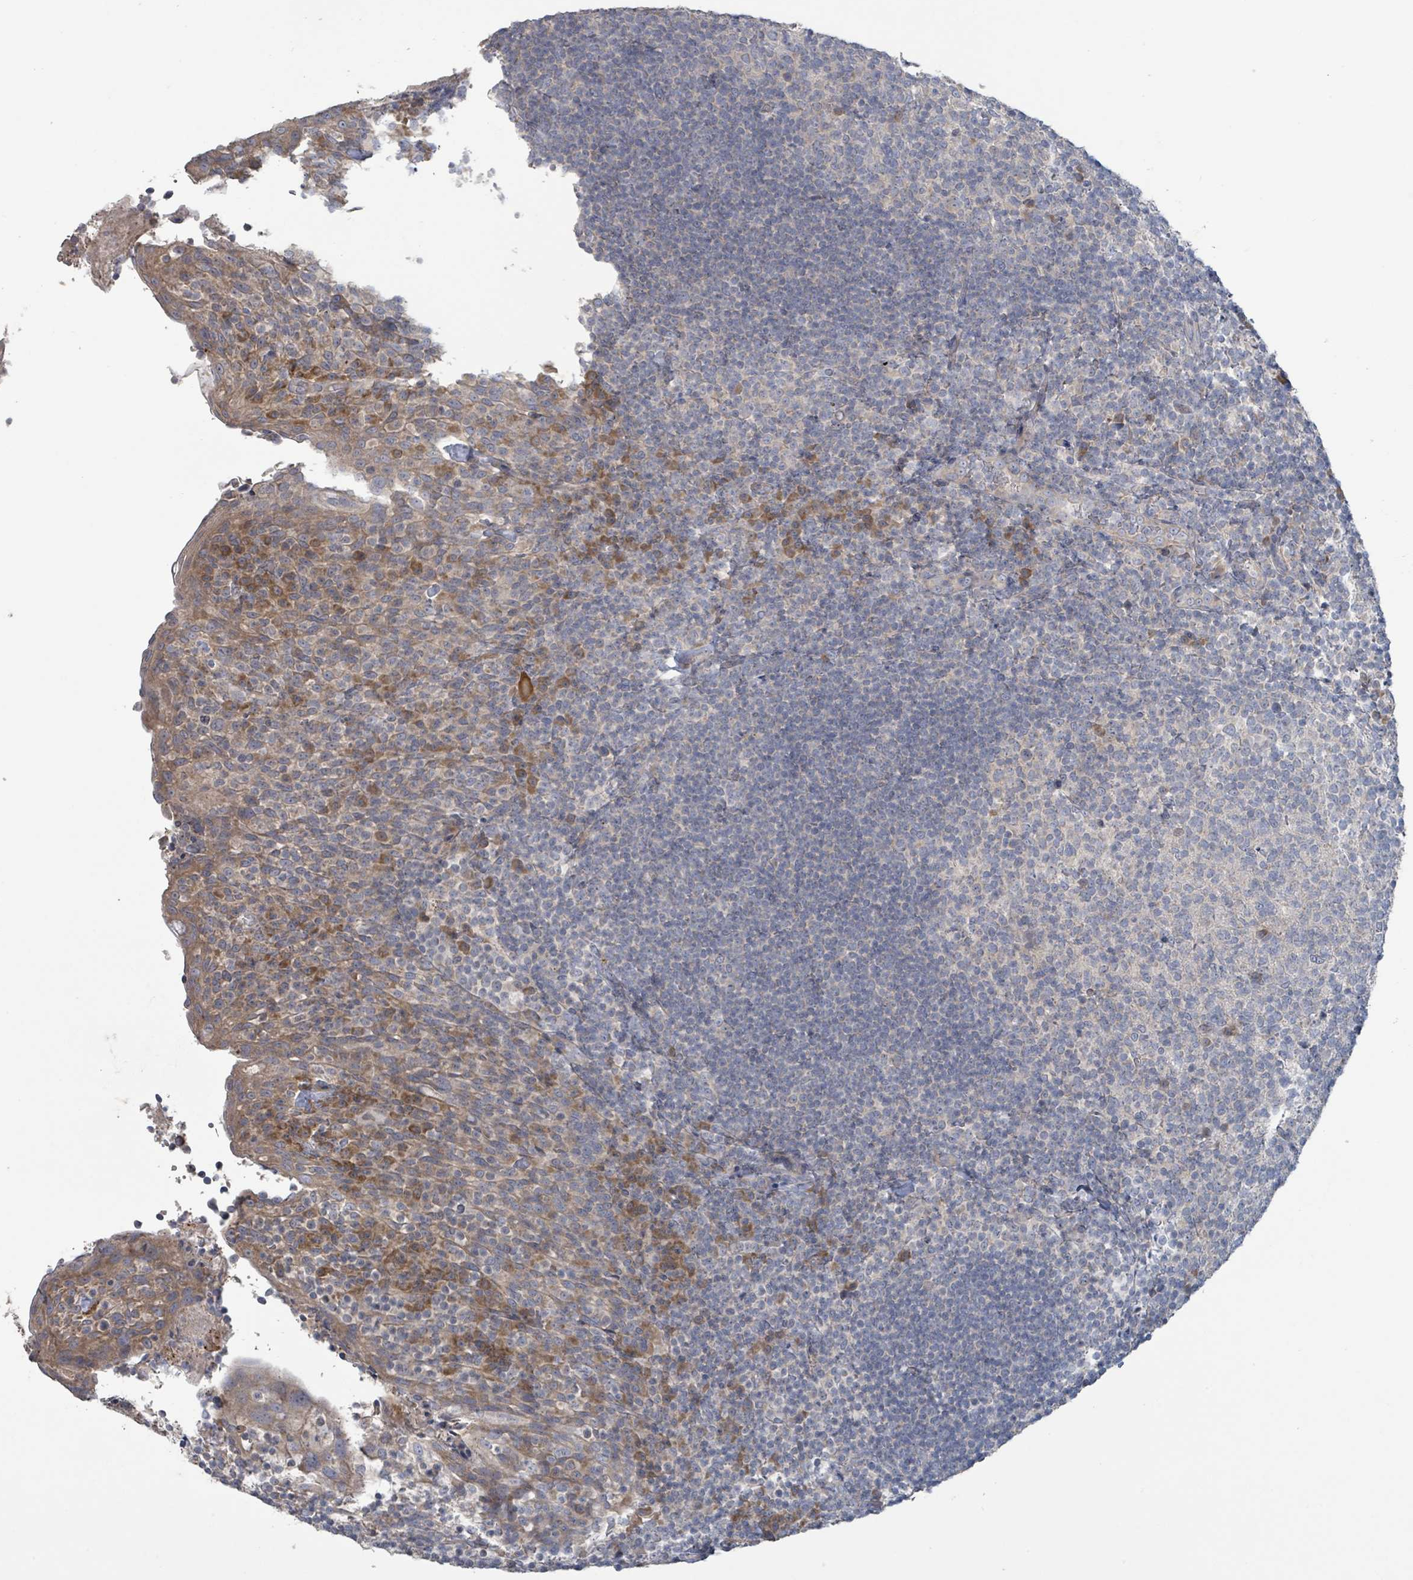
{"staining": {"intensity": "weak", "quantity": "25%-75%", "location": "cytoplasmic/membranous"}, "tissue": "tonsil", "cell_type": "Germinal center cells", "image_type": "normal", "snomed": [{"axis": "morphology", "description": "Normal tissue, NOS"}, {"axis": "topography", "description": "Tonsil"}], "caption": "A brown stain shows weak cytoplasmic/membranous staining of a protein in germinal center cells of unremarkable tonsil. (Stains: DAB in brown, nuclei in blue, Microscopy: brightfield microscopy at high magnification).", "gene": "RPL32", "patient": {"sex": "female", "age": 10}}